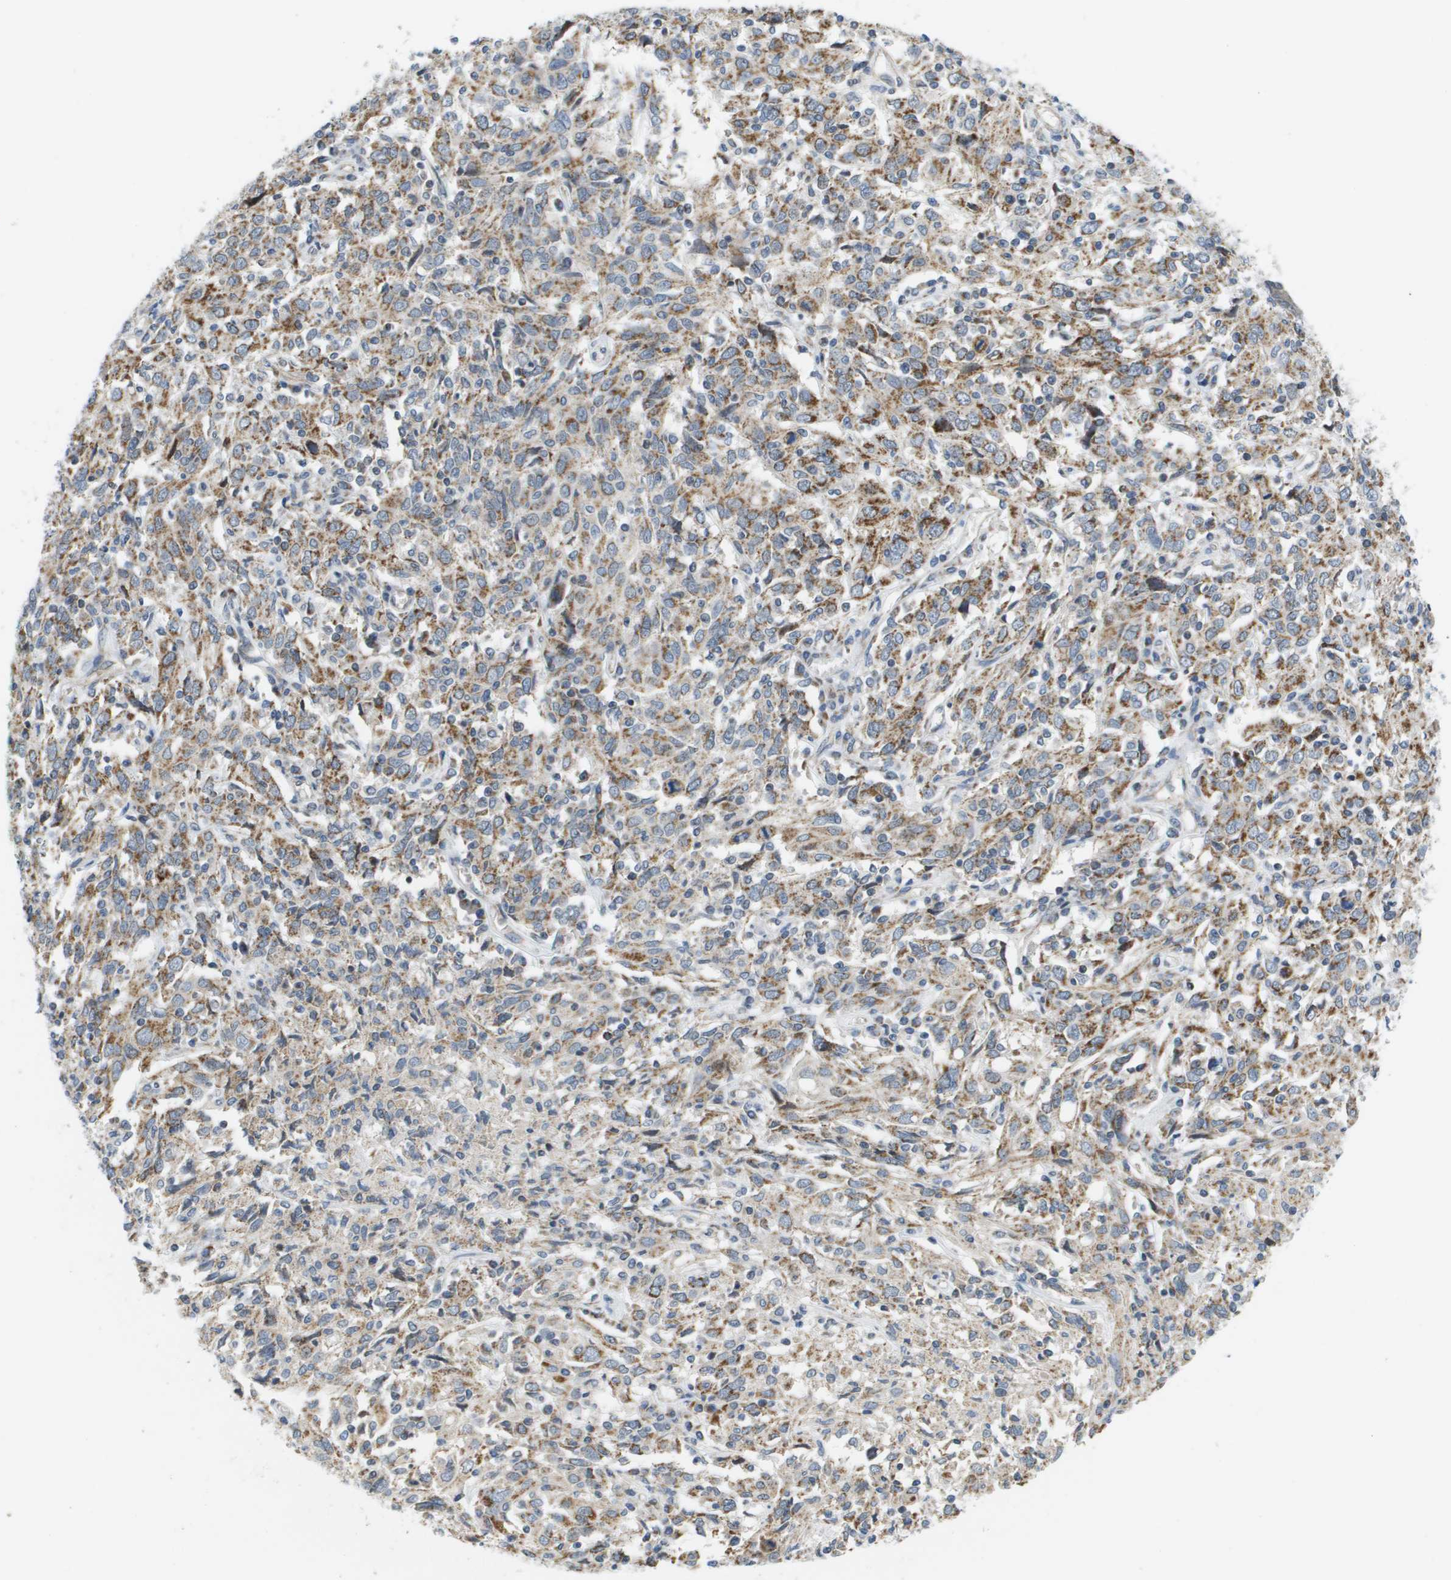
{"staining": {"intensity": "moderate", "quantity": ">75%", "location": "cytoplasmic/membranous"}, "tissue": "cervical cancer", "cell_type": "Tumor cells", "image_type": "cancer", "snomed": [{"axis": "morphology", "description": "Squamous cell carcinoma, NOS"}, {"axis": "topography", "description": "Cervix"}], "caption": "This photomicrograph reveals immunohistochemistry (IHC) staining of cervical squamous cell carcinoma, with medium moderate cytoplasmic/membranous staining in about >75% of tumor cells.", "gene": "KRT23", "patient": {"sex": "female", "age": 46}}